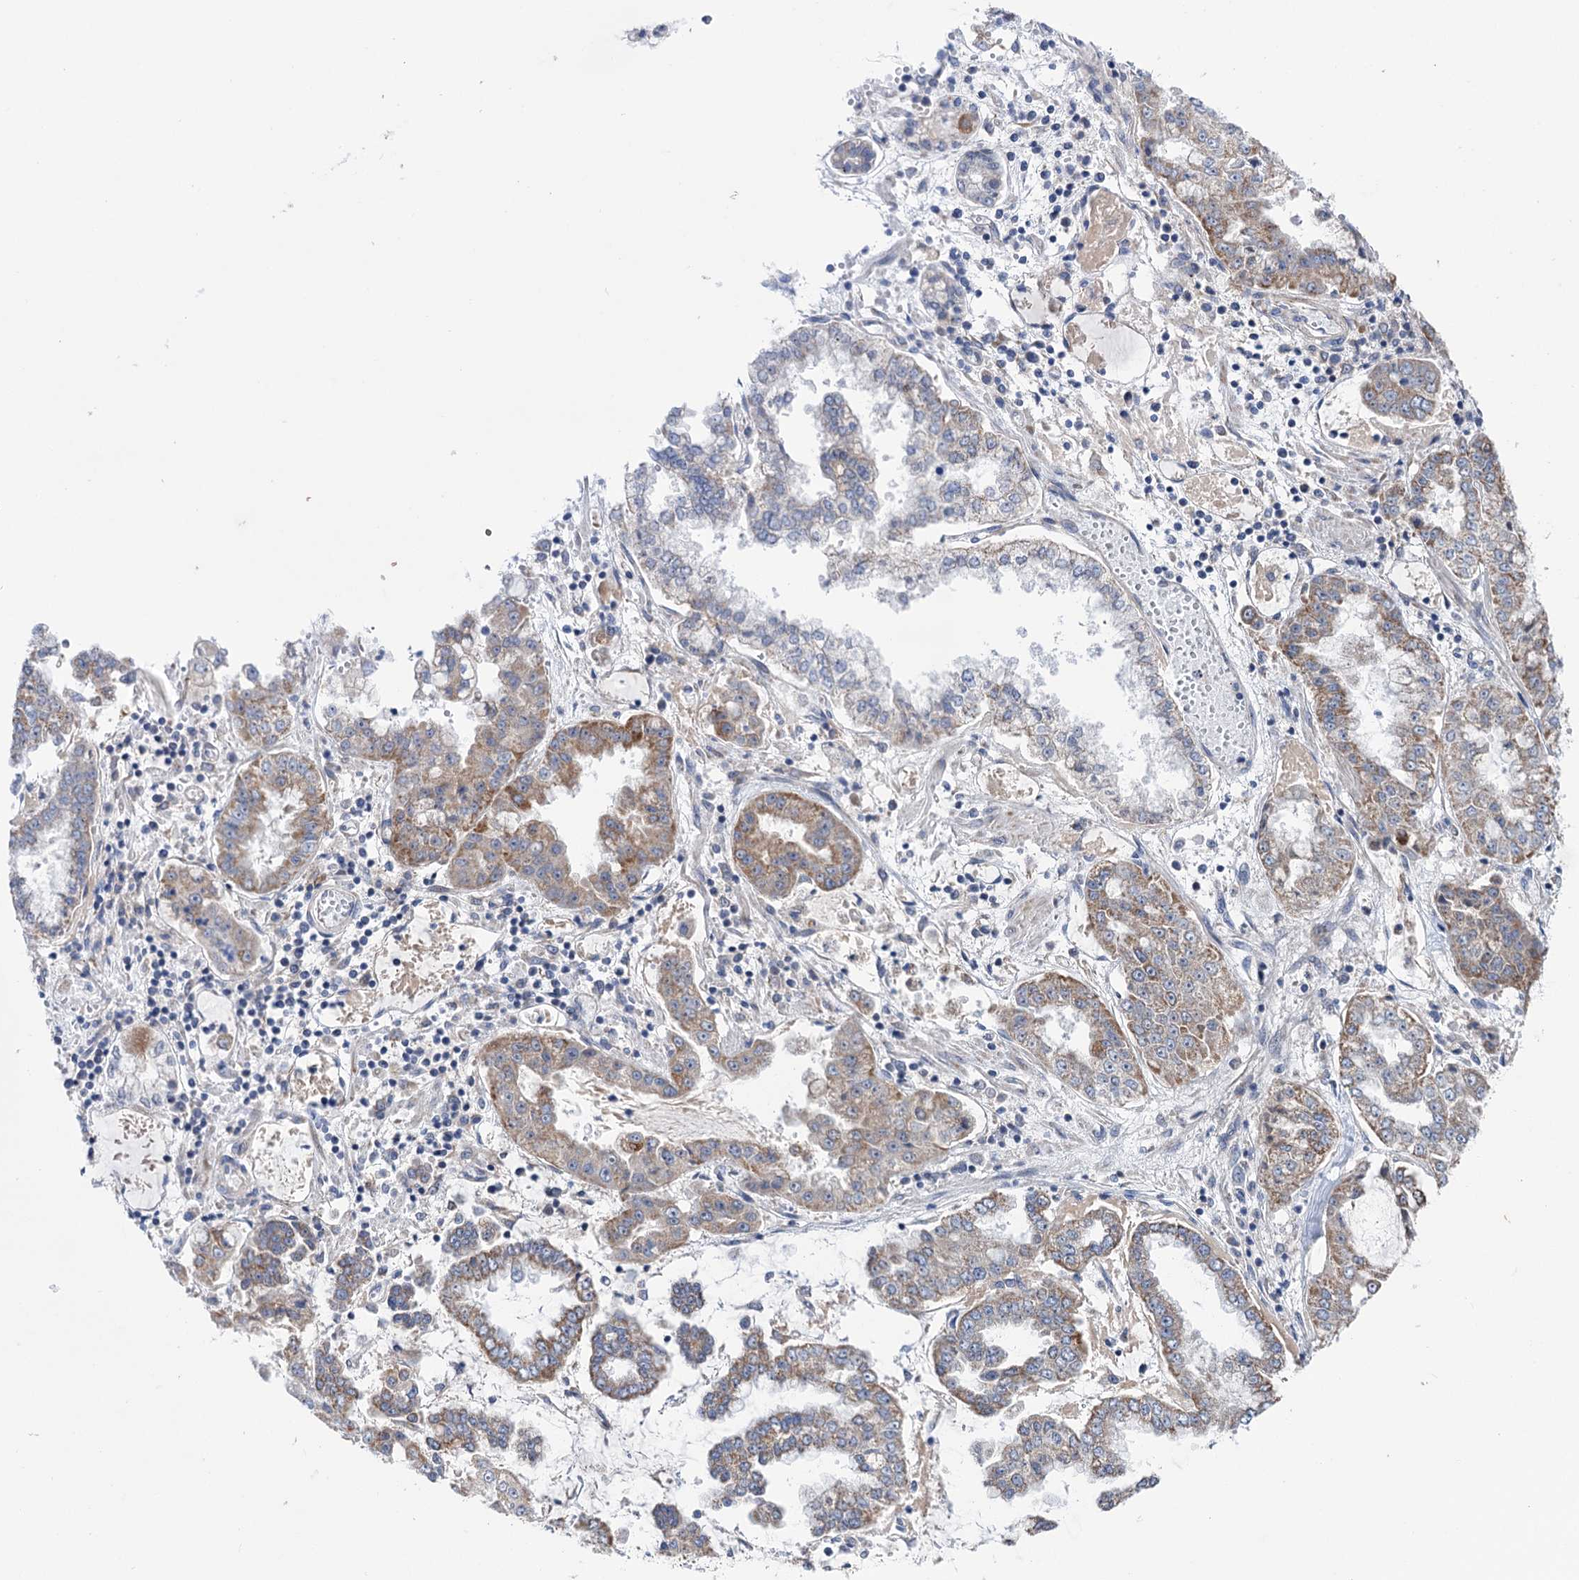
{"staining": {"intensity": "moderate", "quantity": "25%-75%", "location": "cytoplasmic/membranous"}, "tissue": "stomach cancer", "cell_type": "Tumor cells", "image_type": "cancer", "snomed": [{"axis": "morphology", "description": "Adenocarcinoma, NOS"}, {"axis": "topography", "description": "Stomach"}], "caption": "This photomicrograph shows immunohistochemistry (IHC) staining of human stomach adenocarcinoma, with medium moderate cytoplasmic/membranous expression in approximately 25%-75% of tumor cells.", "gene": "SUCLA2", "patient": {"sex": "male", "age": 76}}